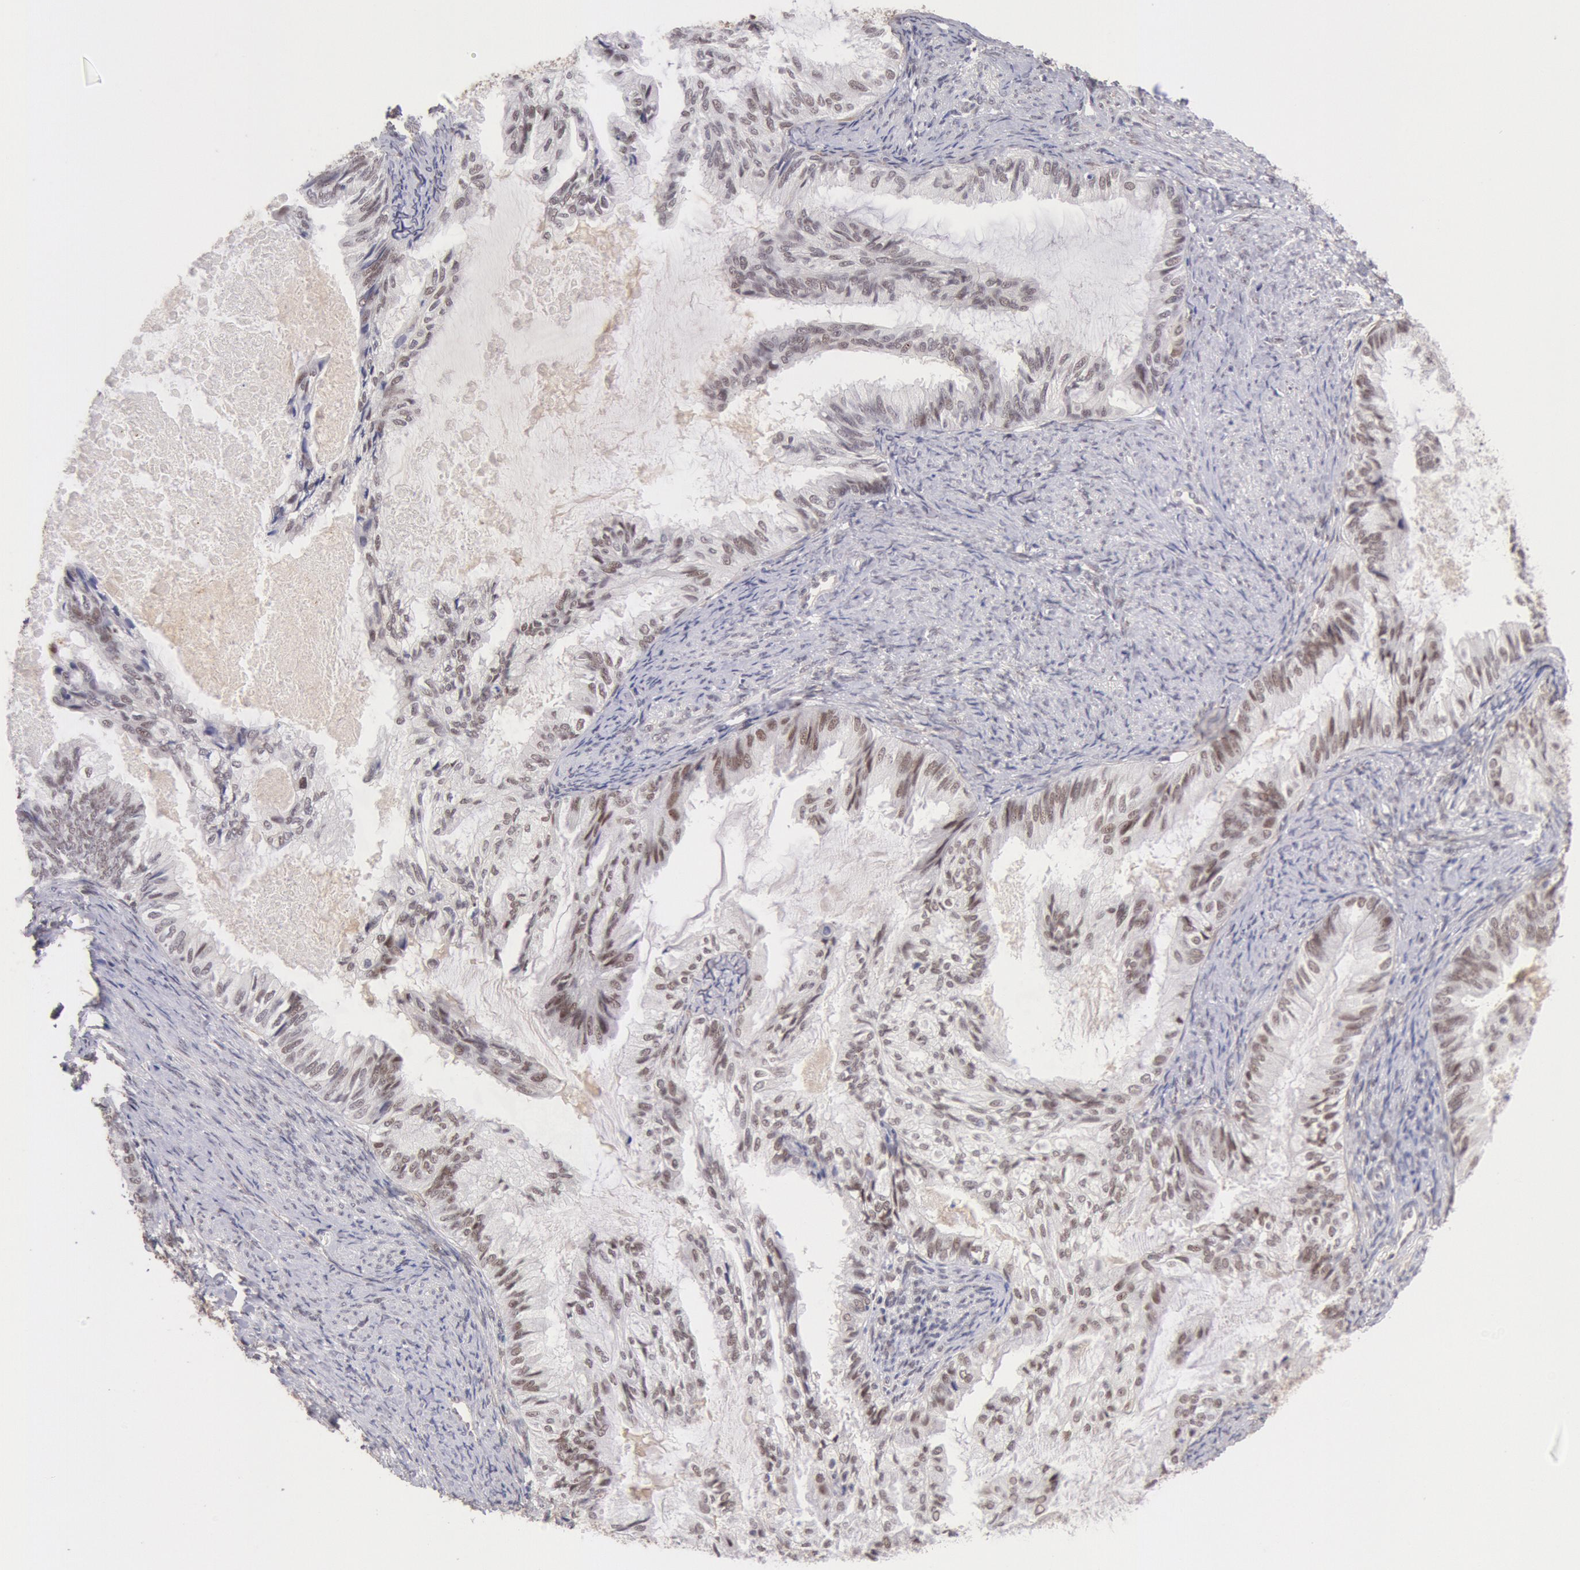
{"staining": {"intensity": "moderate", "quantity": ">75%", "location": "nuclear"}, "tissue": "endometrial cancer", "cell_type": "Tumor cells", "image_type": "cancer", "snomed": [{"axis": "morphology", "description": "Adenocarcinoma, NOS"}, {"axis": "topography", "description": "Endometrium"}], "caption": "IHC (DAB) staining of endometrial cancer (adenocarcinoma) exhibits moderate nuclear protein positivity in approximately >75% of tumor cells. (Stains: DAB (3,3'-diaminobenzidine) in brown, nuclei in blue, Microscopy: brightfield microscopy at high magnification).", "gene": "CDKN2B", "patient": {"sex": "female", "age": 86}}